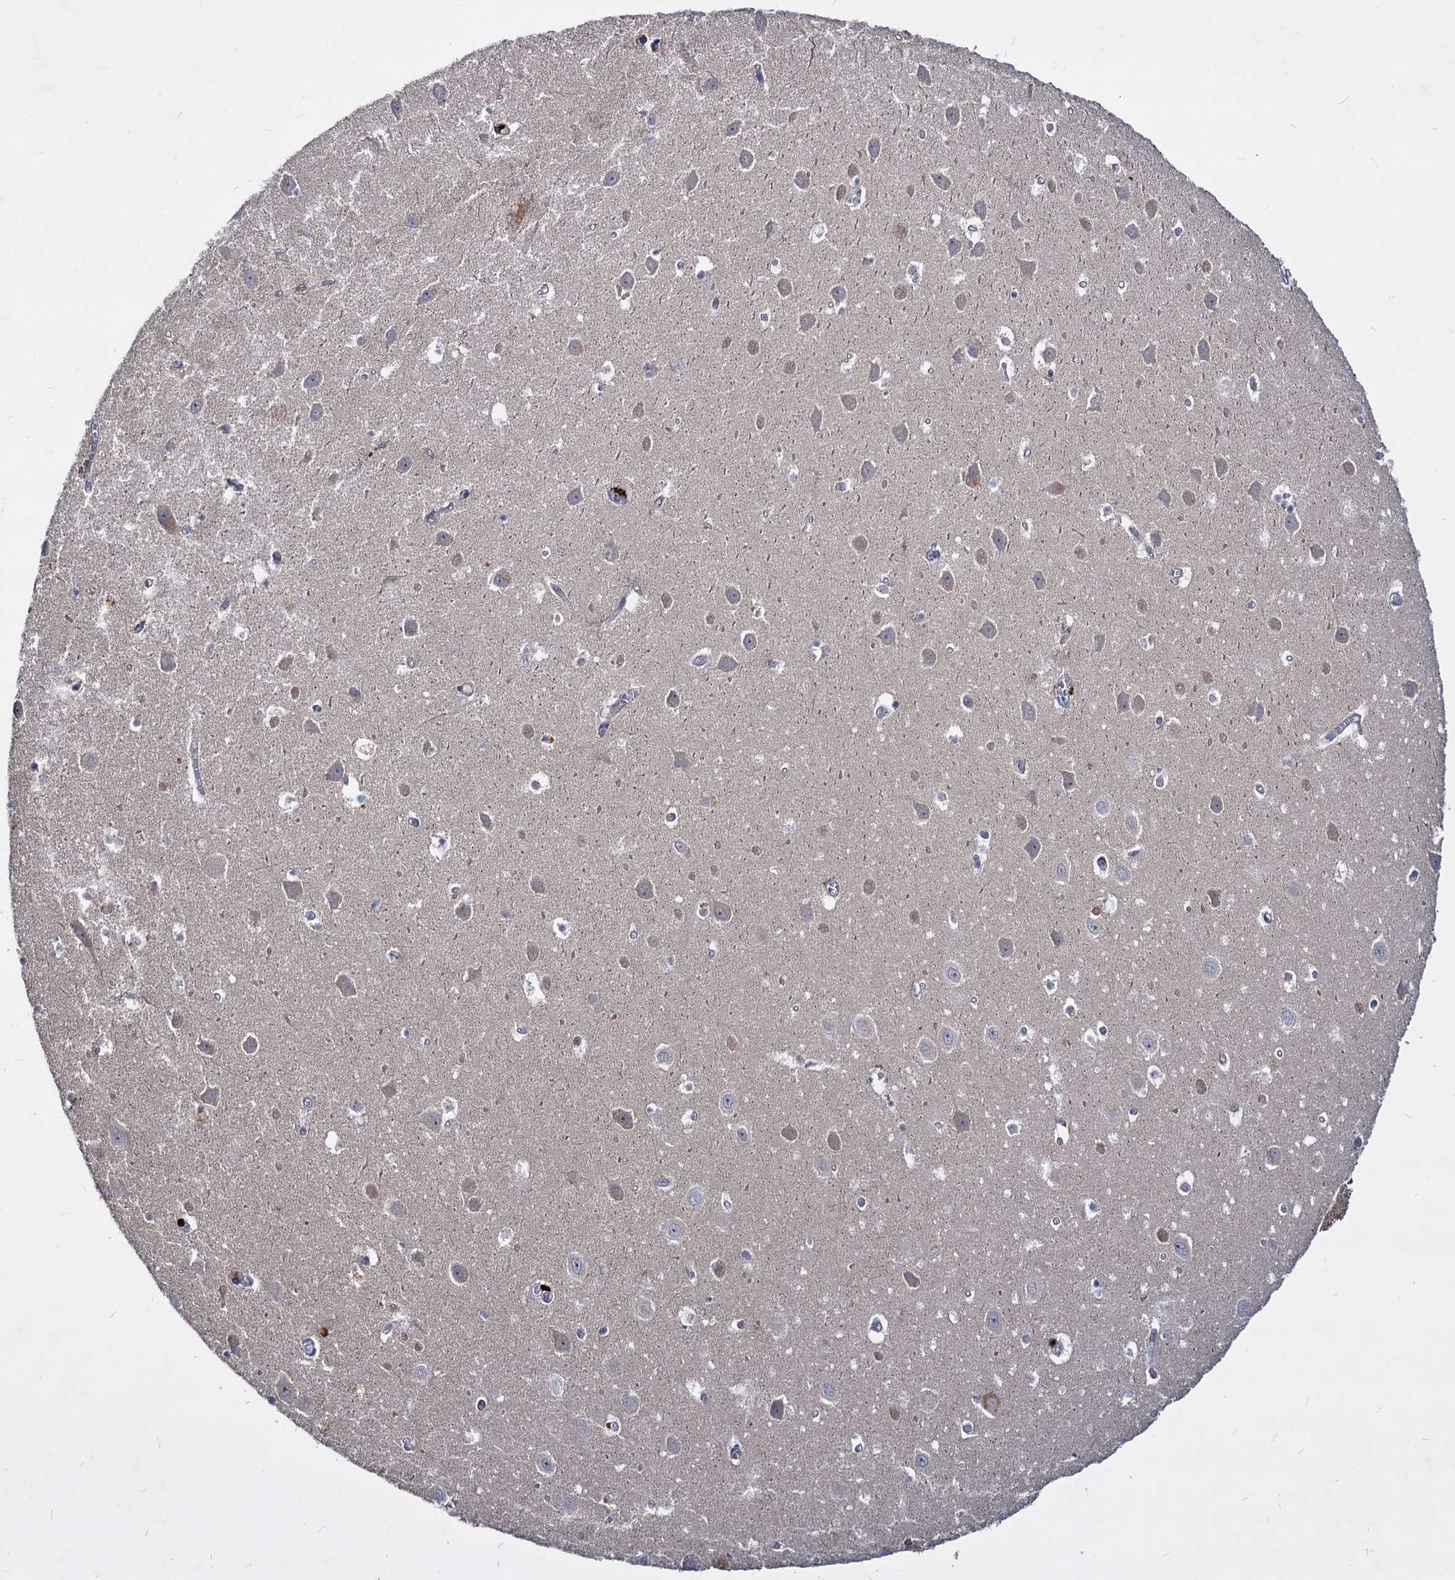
{"staining": {"intensity": "negative", "quantity": "none", "location": "none"}, "tissue": "hippocampus", "cell_type": "Glial cells", "image_type": "normal", "snomed": [{"axis": "morphology", "description": "Normal tissue, NOS"}, {"axis": "topography", "description": "Hippocampus"}], "caption": "This is an immunohistochemistry (IHC) histopathology image of benign human hippocampus. There is no staining in glial cells.", "gene": "C11orf86", "patient": {"sex": "female", "age": 64}}